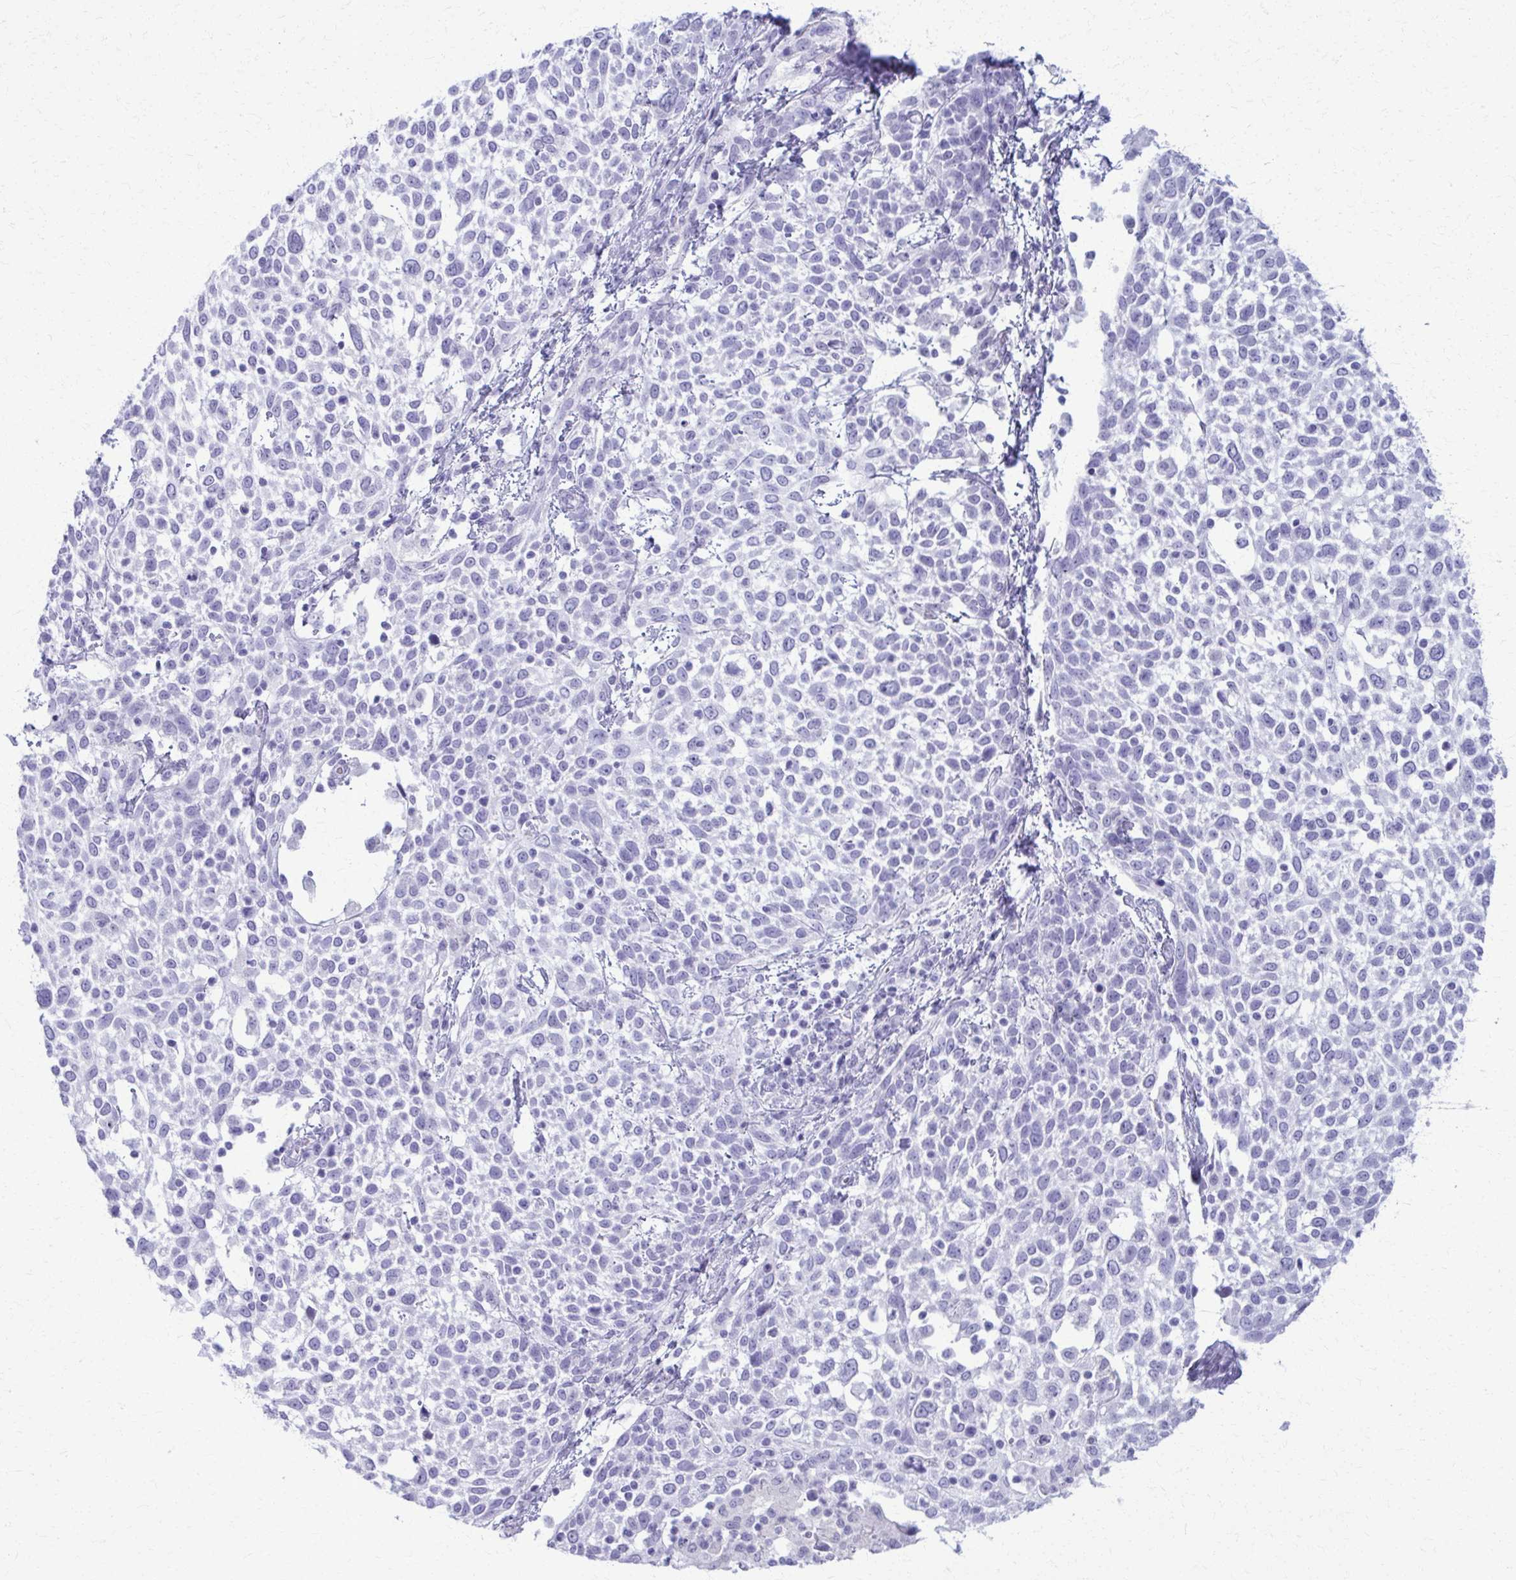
{"staining": {"intensity": "negative", "quantity": "none", "location": "none"}, "tissue": "cervical cancer", "cell_type": "Tumor cells", "image_type": "cancer", "snomed": [{"axis": "morphology", "description": "Squamous cell carcinoma, NOS"}, {"axis": "topography", "description": "Cervix"}], "caption": "Cervical cancer was stained to show a protein in brown. There is no significant staining in tumor cells. (DAB (3,3'-diaminobenzidine) immunohistochemistry with hematoxylin counter stain).", "gene": "ACSM2B", "patient": {"sex": "female", "age": 61}}